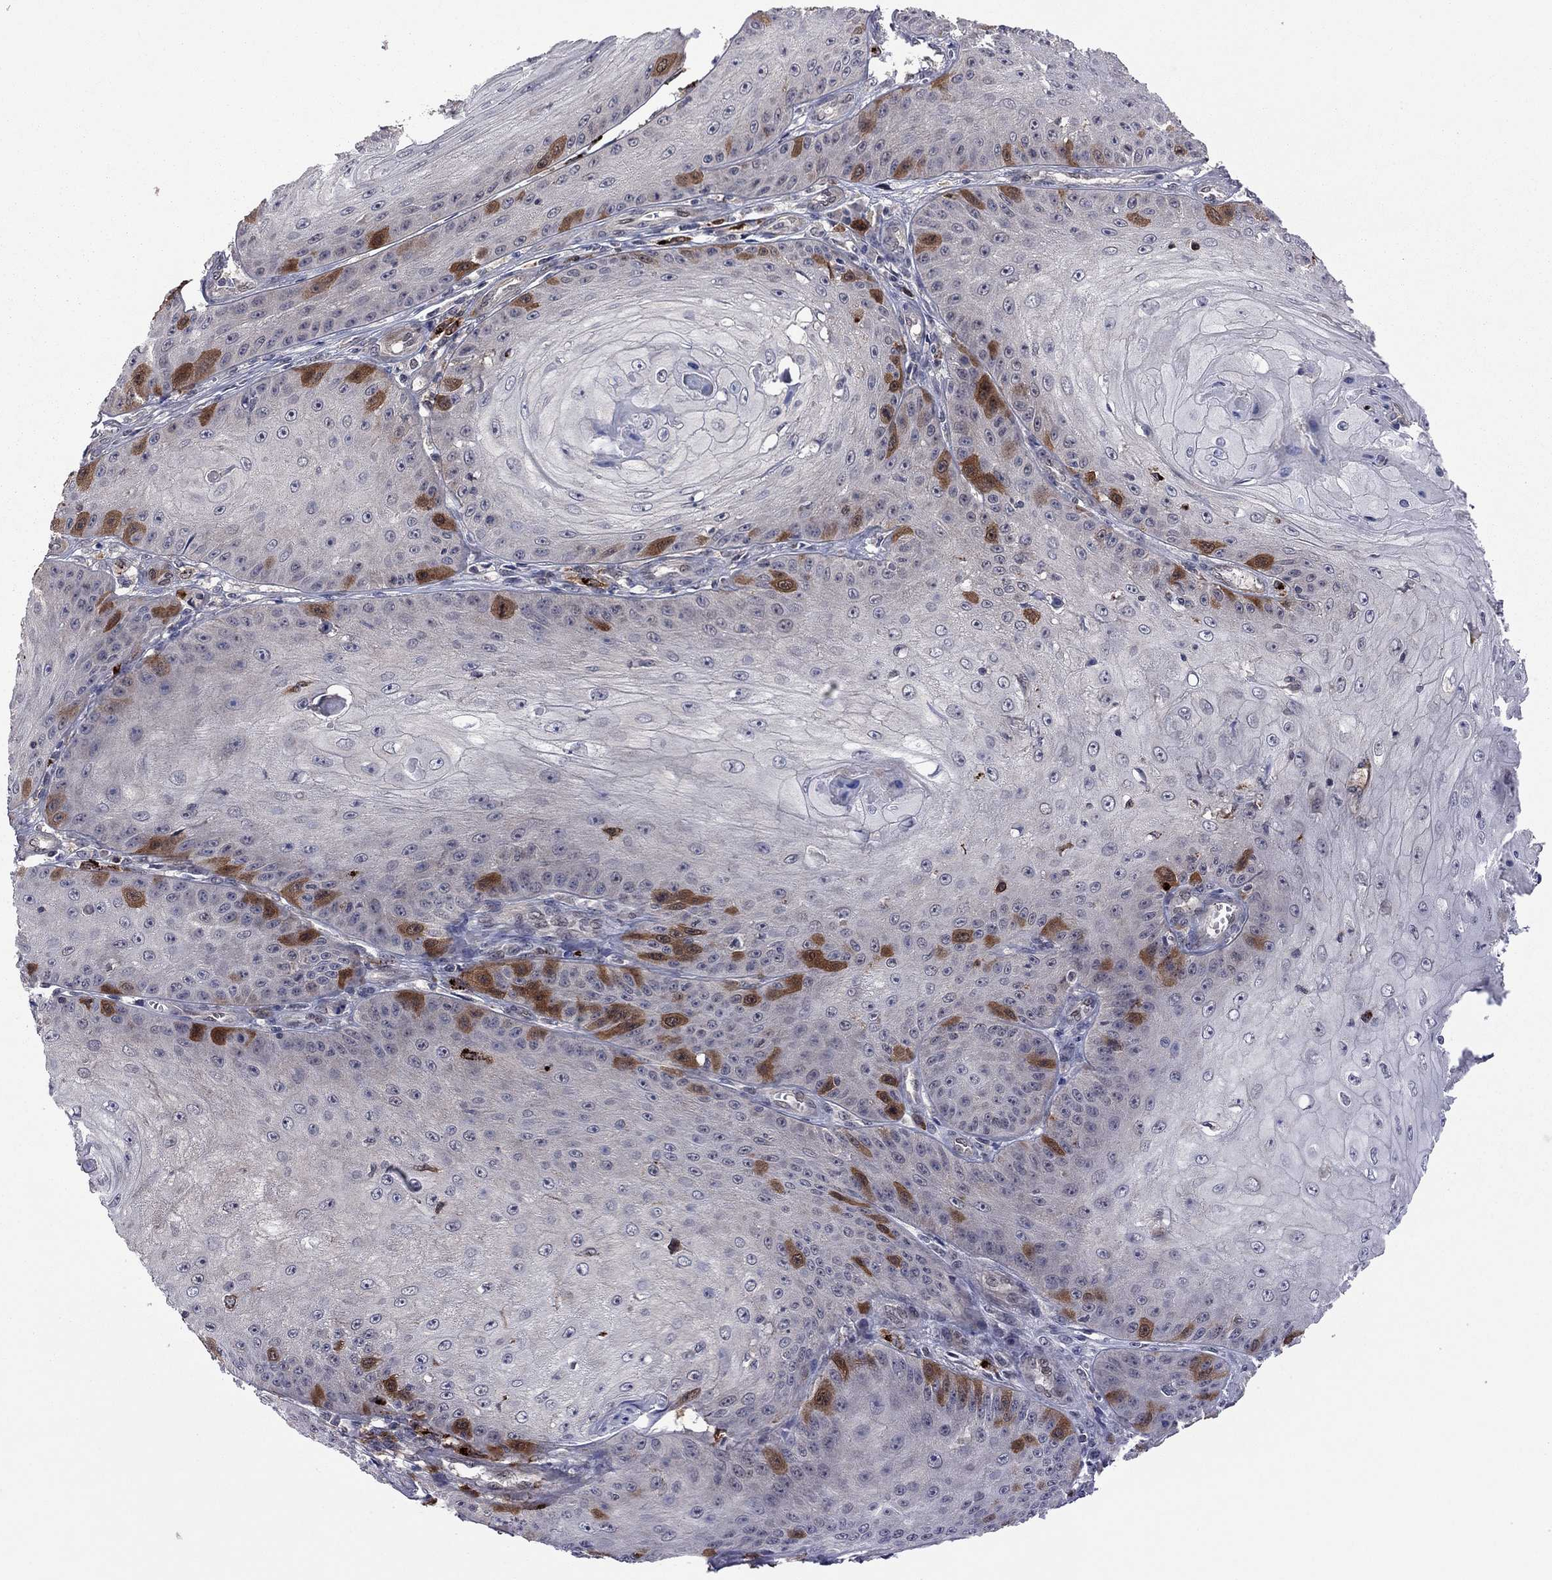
{"staining": {"intensity": "strong", "quantity": "<25%", "location": "cytoplasmic/membranous"}, "tissue": "skin cancer", "cell_type": "Tumor cells", "image_type": "cancer", "snomed": [{"axis": "morphology", "description": "Squamous cell carcinoma, NOS"}, {"axis": "topography", "description": "Skin"}], "caption": "A brown stain shows strong cytoplasmic/membranous expression of a protein in human skin squamous cell carcinoma tumor cells.", "gene": "GPAA1", "patient": {"sex": "male", "age": 70}}